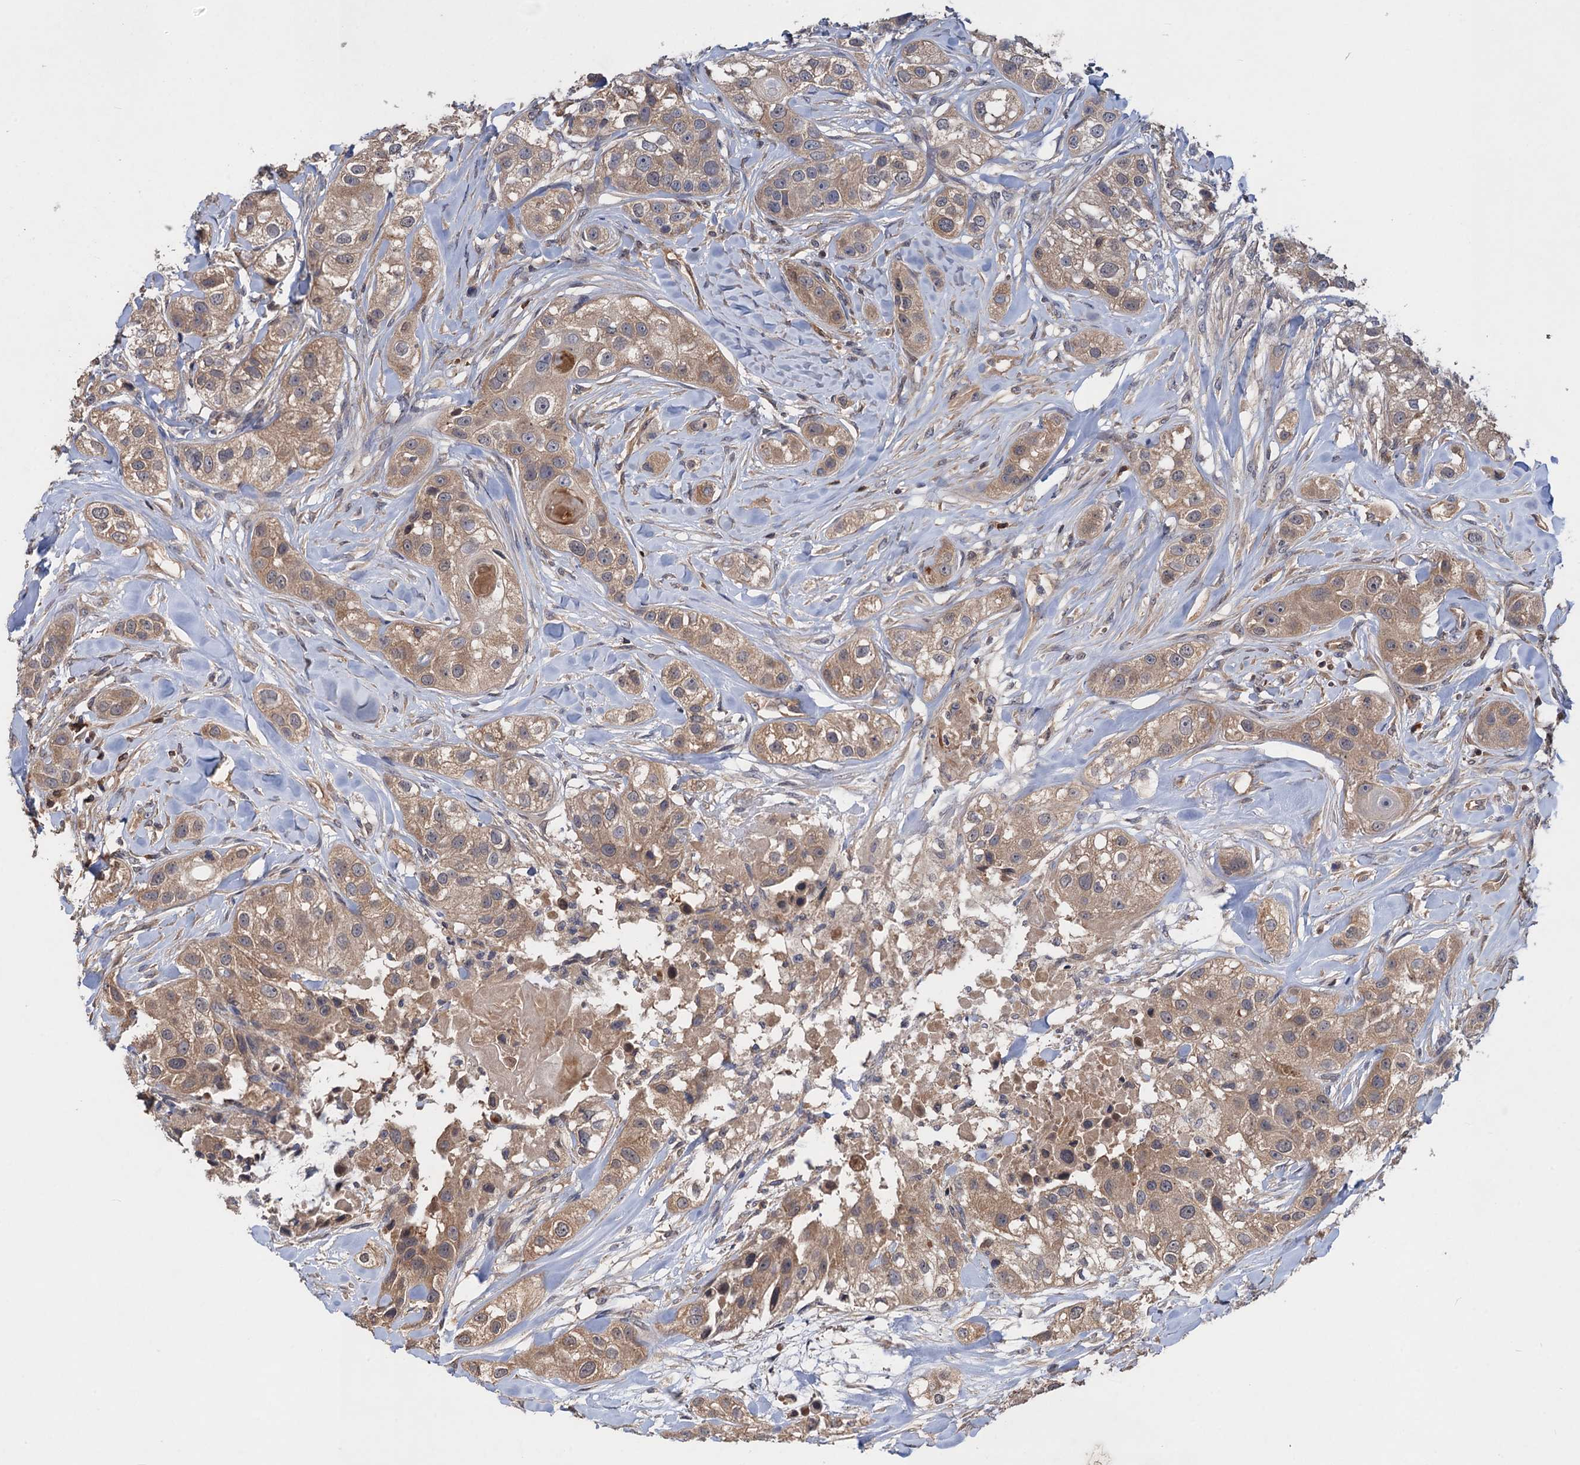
{"staining": {"intensity": "moderate", "quantity": ">75%", "location": "cytoplasmic/membranous"}, "tissue": "head and neck cancer", "cell_type": "Tumor cells", "image_type": "cancer", "snomed": [{"axis": "morphology", "description": "Normal tissue, NOS"}, {"axis": "morphology", "description": "Squamous cell carcinoma, NOS"}, {"axis": "topography", "description": "Skeletal muscle"}, {"axis": "topography", "description": "Head-Neck"}], "caption": "Head and neck cancer (squamous cell carcinoma) stained for a protein (brown) exhibits moderate cytoplasmic/membranous positive expression in approximately >75% of tumor cells.", "gene": "DGKA", "patient": {"sex": "male", "age": 51}}